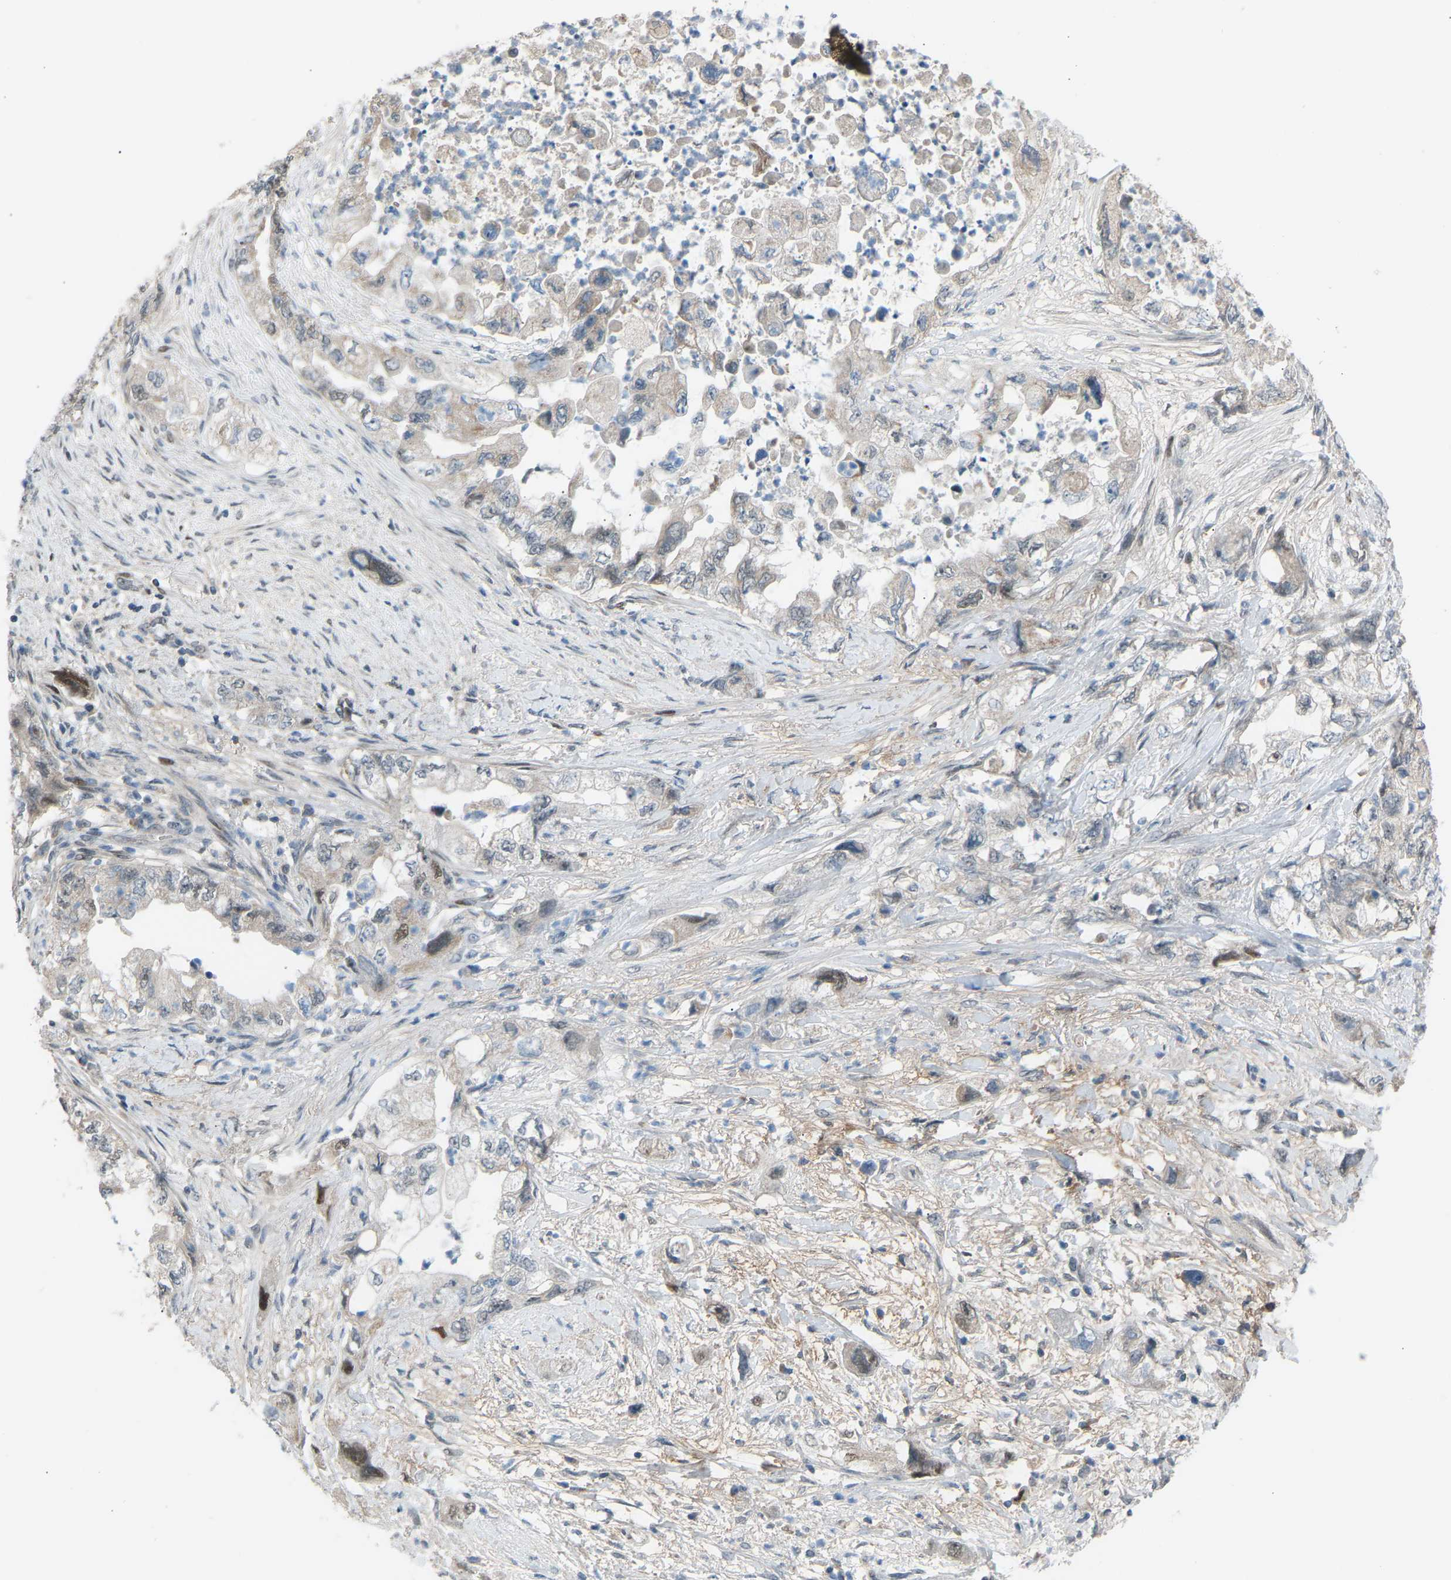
{"staining": {"intensity": "negative", "quantity": "none", "location": "none"}, "tissue": "pancreatic cancer", "cell_type": "Tumor cells", "image_type": "cancer", "snomed": [{"axis": "morphology", "description": "Adenocarcinoma, NOS"}, {"axis": "topography", "description": "Pancreas"}], "caption": "High magnification brightfield microscopy of pancreatic cancer (adenocarcinoma) stained with DAB (brown) and counterstained with hematoxylin (blue): tumor cells show no significant positivity.", "gene": "VPS41", "patient": {"sex": "female", "age": 73}}